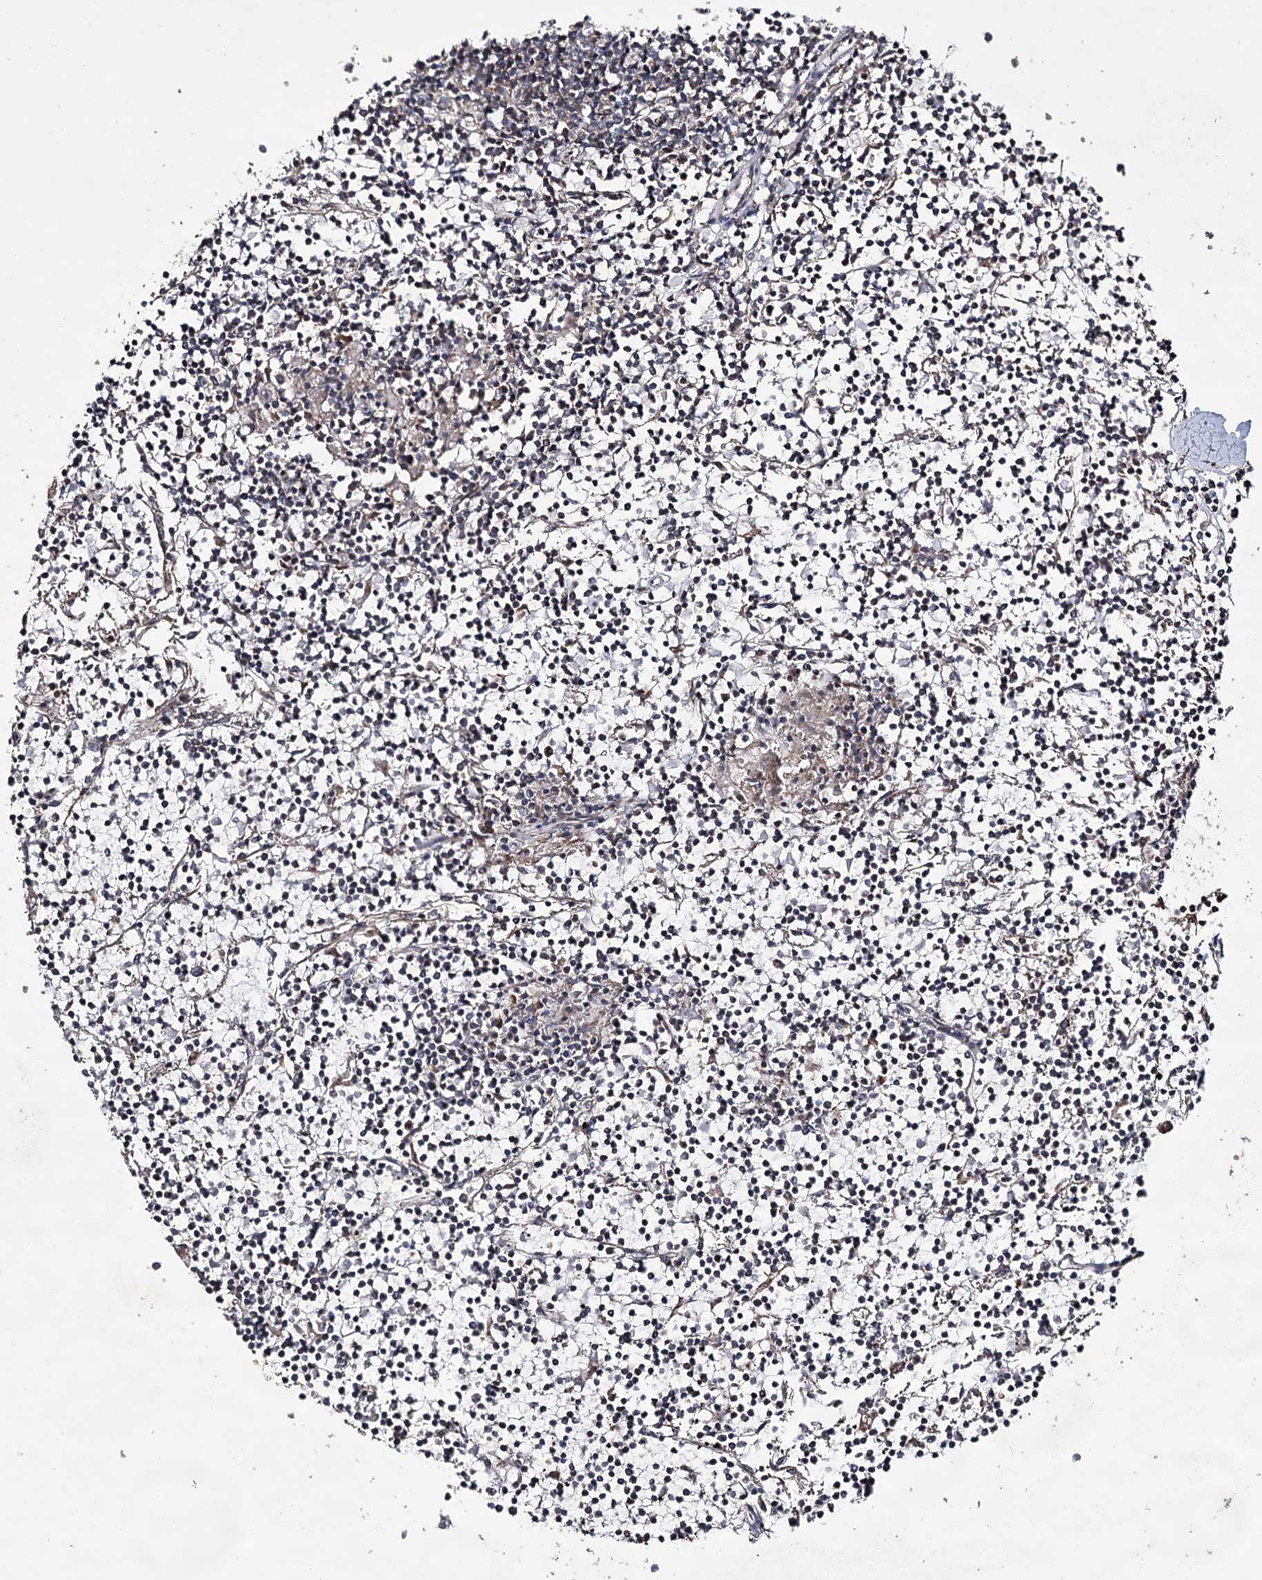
{"staining": {"intensity": "negative", "quantity": "none", "location": "none"}, "tissue": "lymphoma", "cell_type": "Tumor cells", "image_type": "cancer", "snomed": [{"axis": "morphology", "description": "Malignant lymphoma, non-Hodgkin's type, Low grade"}, {"axis": "topography", "description": "Spleen"}], "caption": "IHC of lymphoma shows no expression in tumor cells.", "gene": "ACTR6", "patient": {"sex": "female", "age": 19}}